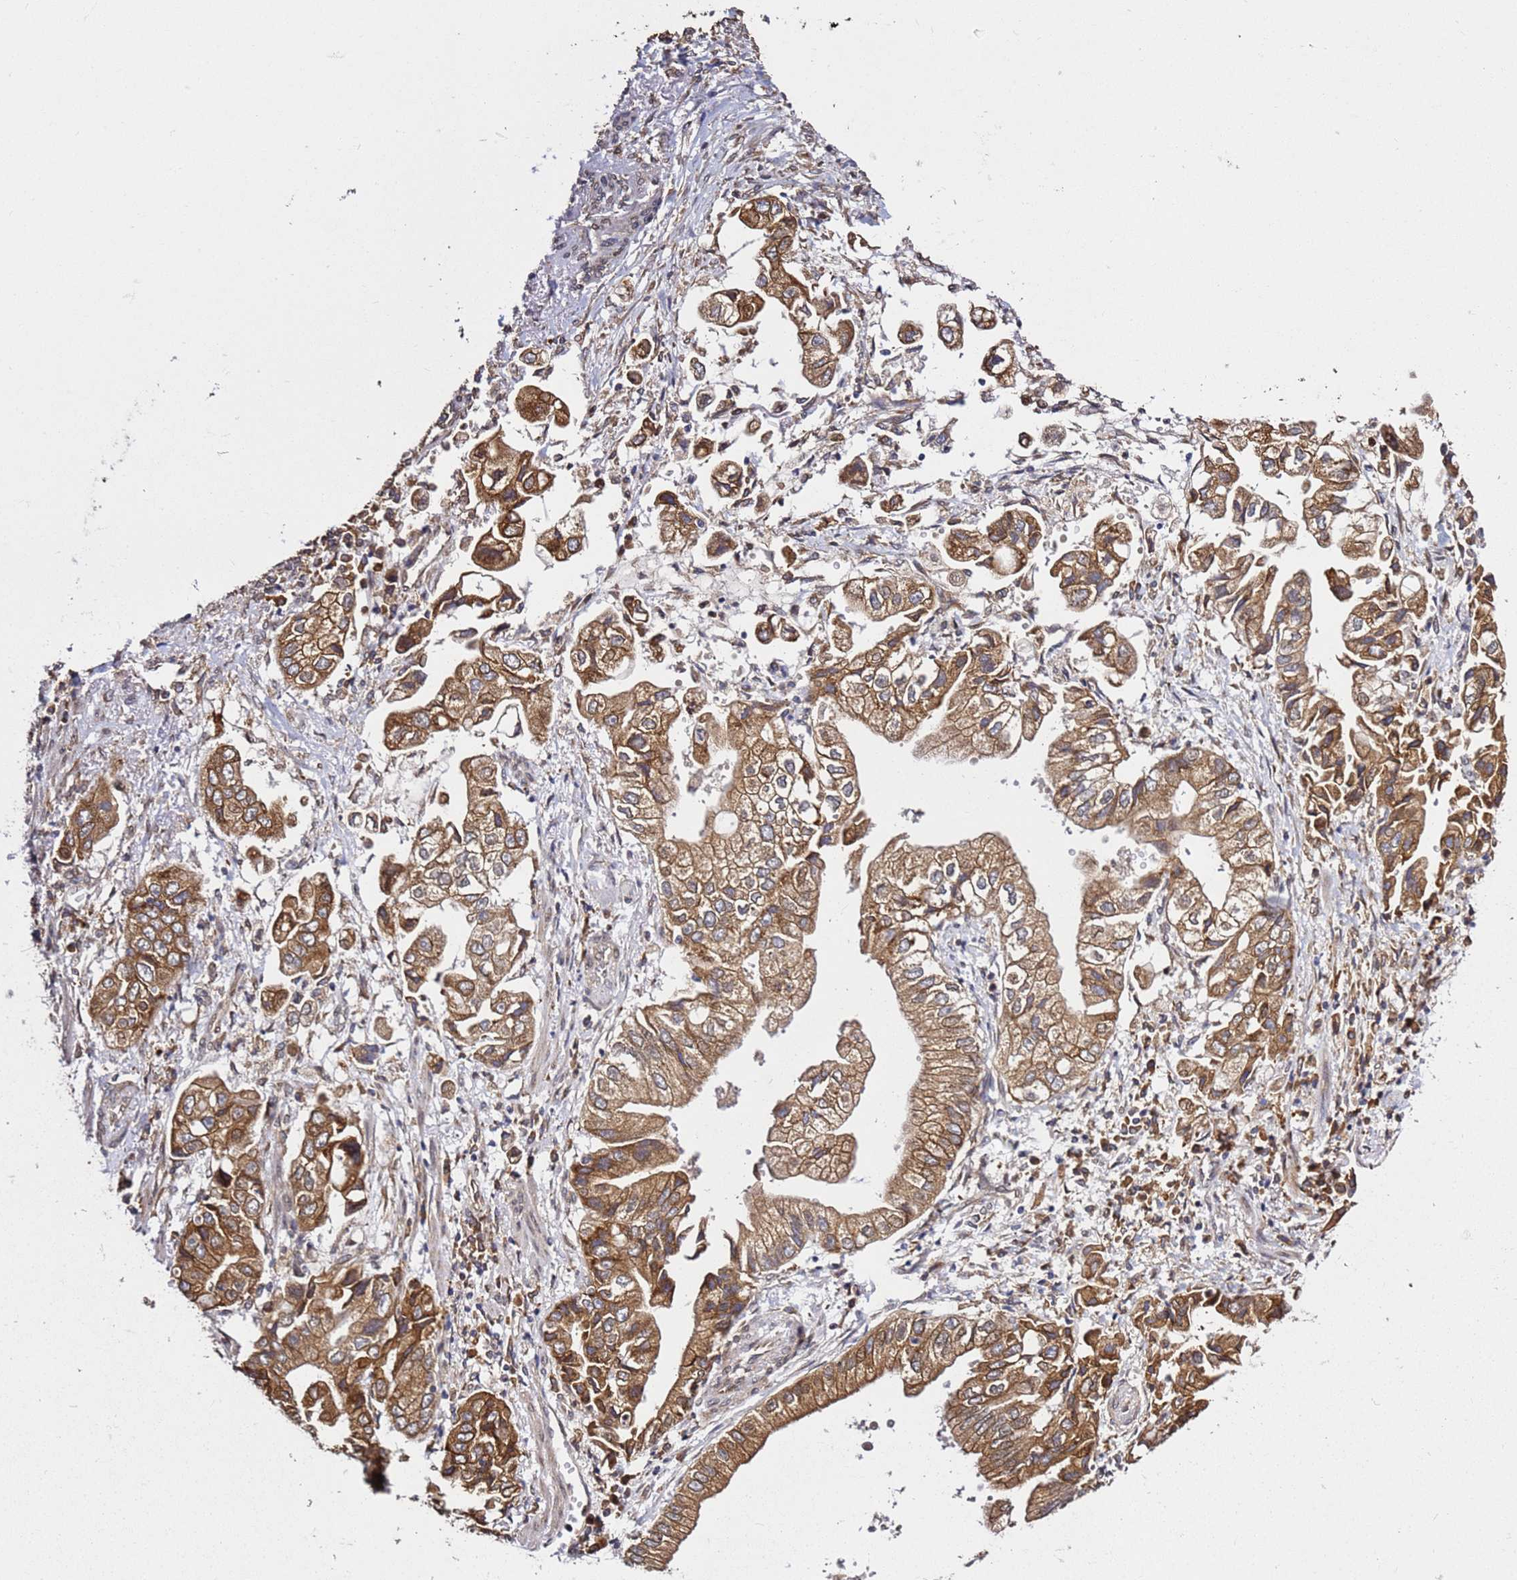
{"staining": {"intensity": "strong", "quantity": ">75%", "location": "cytoplasmic/membranous"}, "tissue": "stomach cancer", "cell_type": "Tumor cells", "image_type": "cancer", "snomed": [{"axis": "morphology", "description": "Adenocarcinoma, NOS"}, {"axis": "topography", "description": "Stomach"}], "caption": "About >75% of tumor cells in stomach adenocarcinoma demonstrate strong cytoplasmic/membranous protein staining as visualized by brown immunohistochemical staining.", "gene": "PRKAB2", "patient": {"sex": "male", "age": 62}}